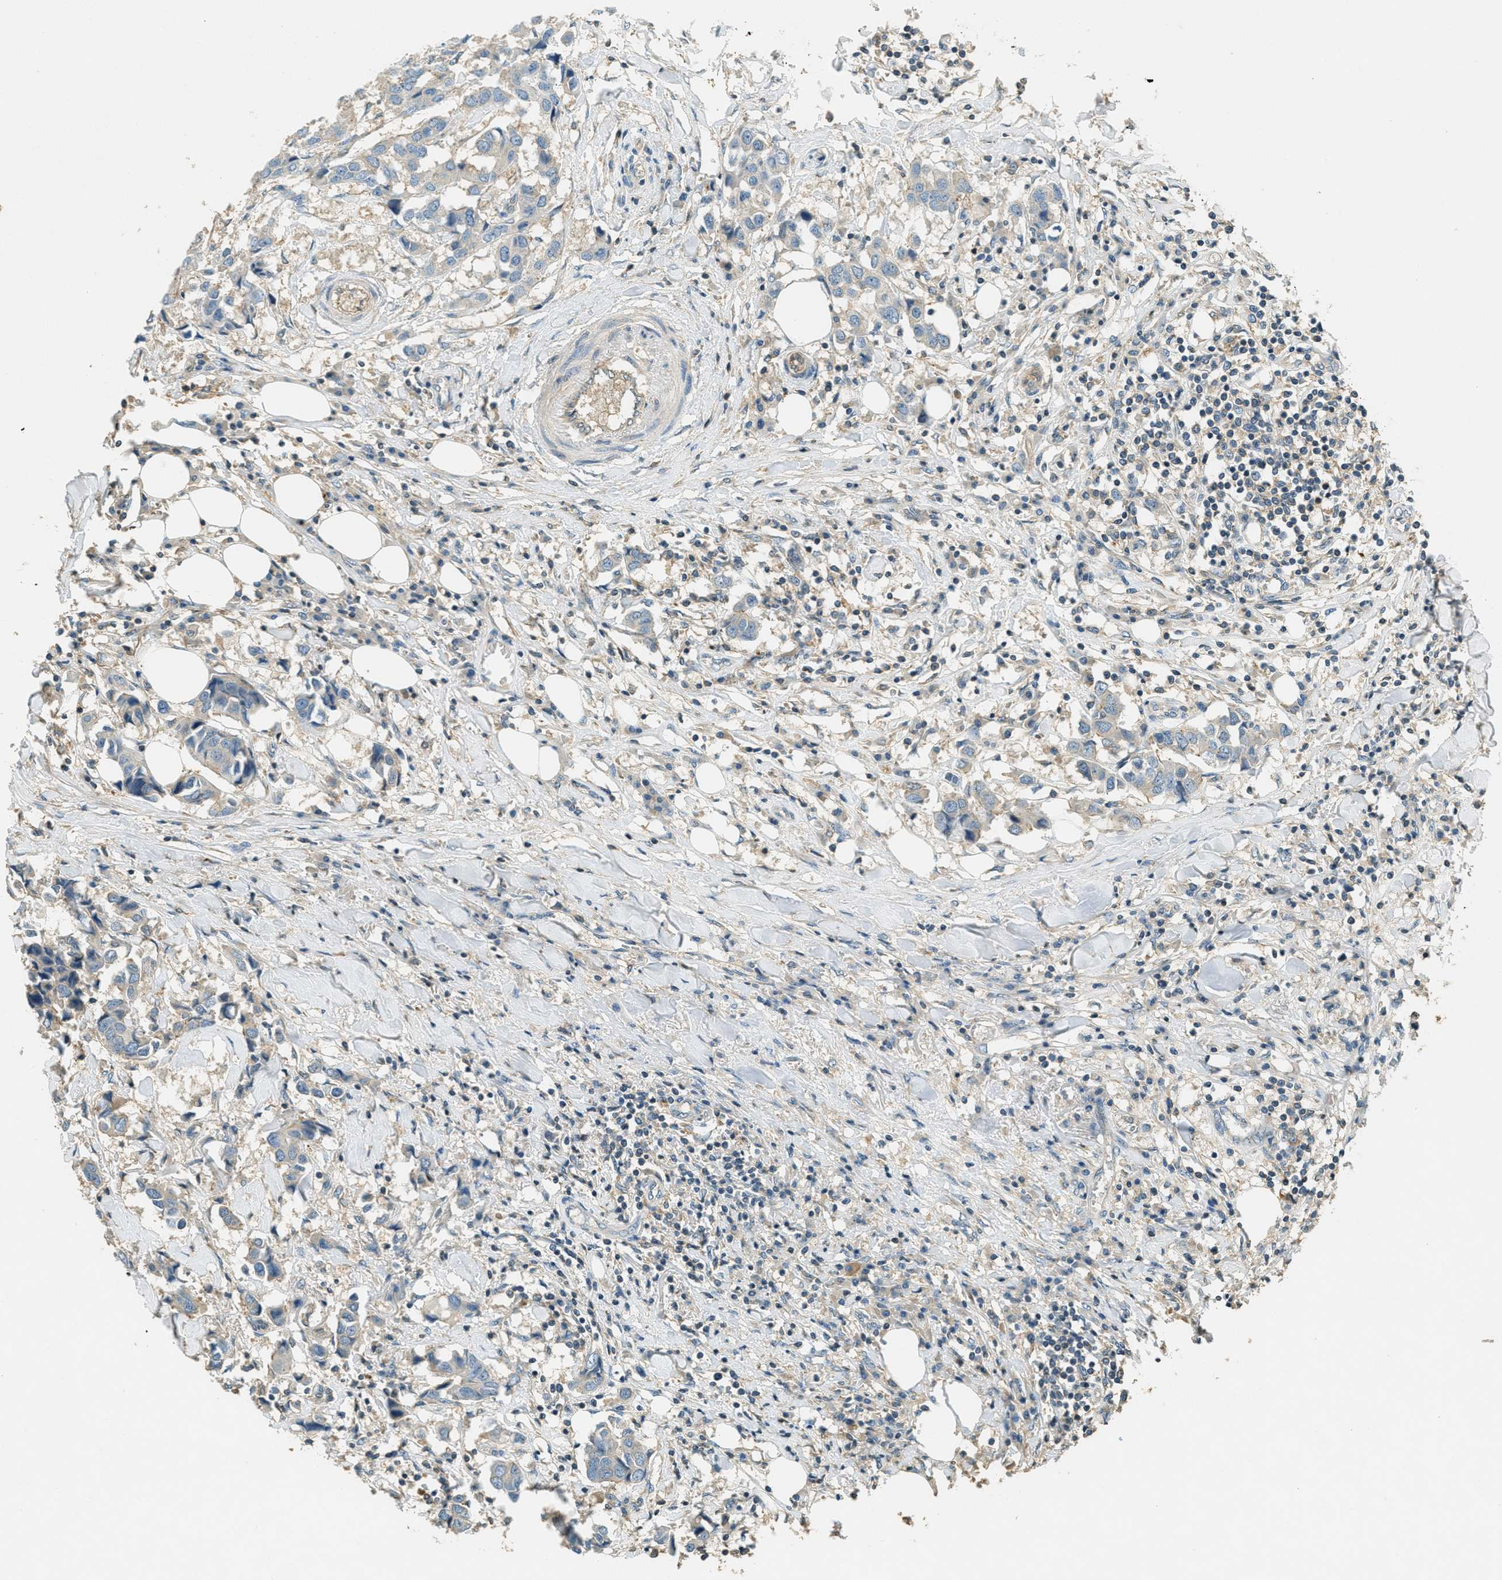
{"staining": {"intensity": "negative", "quantity": "none", "location": "none"}, "tissue": "breast cancer", "cell_type": "Tumor cells", "image_type": "cancer", "snomed": [{"axis": "morphology", "description": "Duct carcinoma"}, {"axis": "topography", "description": "Breast"}], "caption": "DAB (3,3'-diaminobenzidine) immunohistochemical staining of breast cancer (invasive ductal carcinoma) displays no significant positivity in tumor cells.", "gene": "NUDT4", "patient": {"sex": "female", "age": 80}}